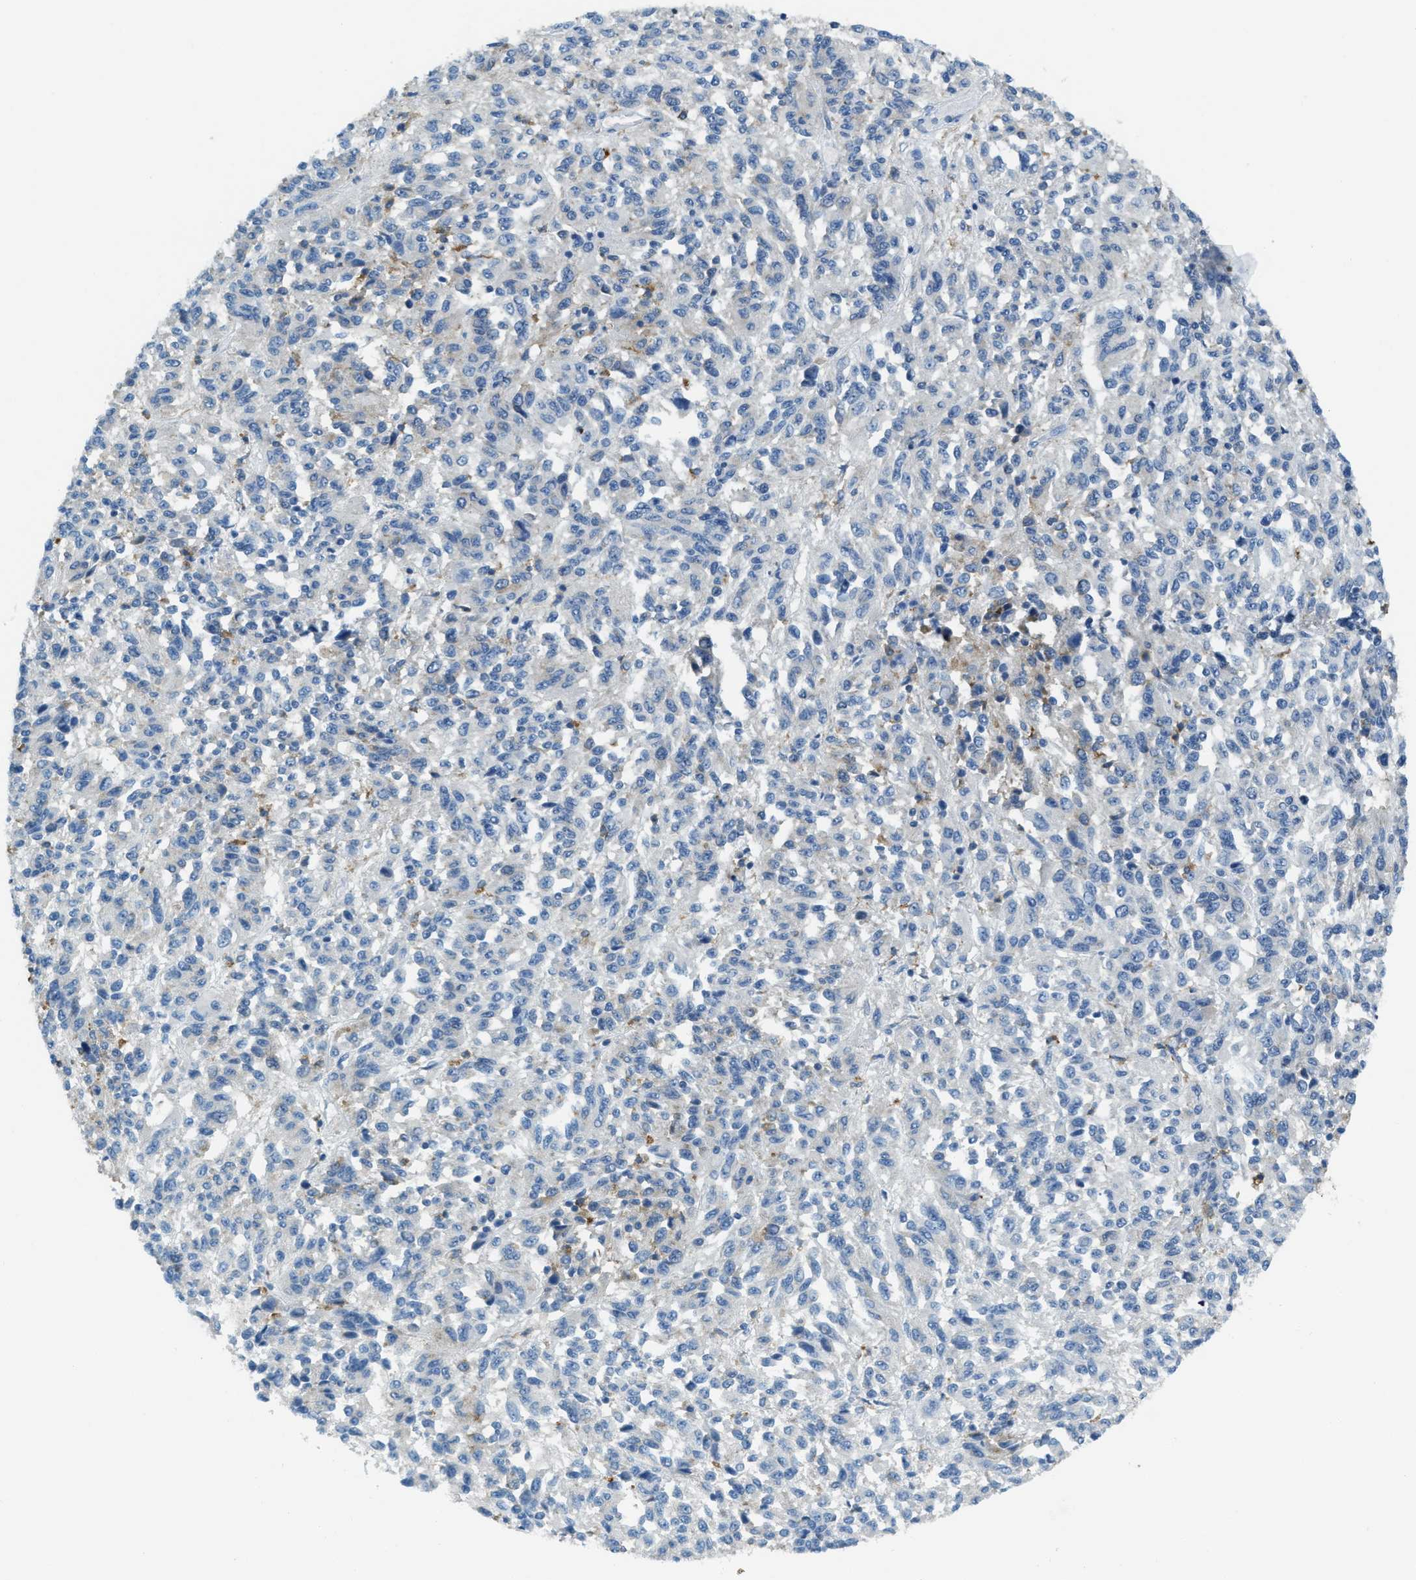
{"staining": {"intensity": "negative", "quantity": "none", "location": "none"}, "tissue": "melanoma", "cell_type": "Tumor cells", "image_type": "cancer", "snomed": [{"axis": "morphology", "description": "Malignant melanoma, Metastatic site"}, {"axis": "topography", "description": "Lung"}], "caption": "Malignant melanoma (metastatic site) was stained to show a protein in brown. There is no significant expression in tumor cells. Nuclei are stained in blue.", "gene": "MATCAP2", "patient": {"sex": "male", "age": 64}}